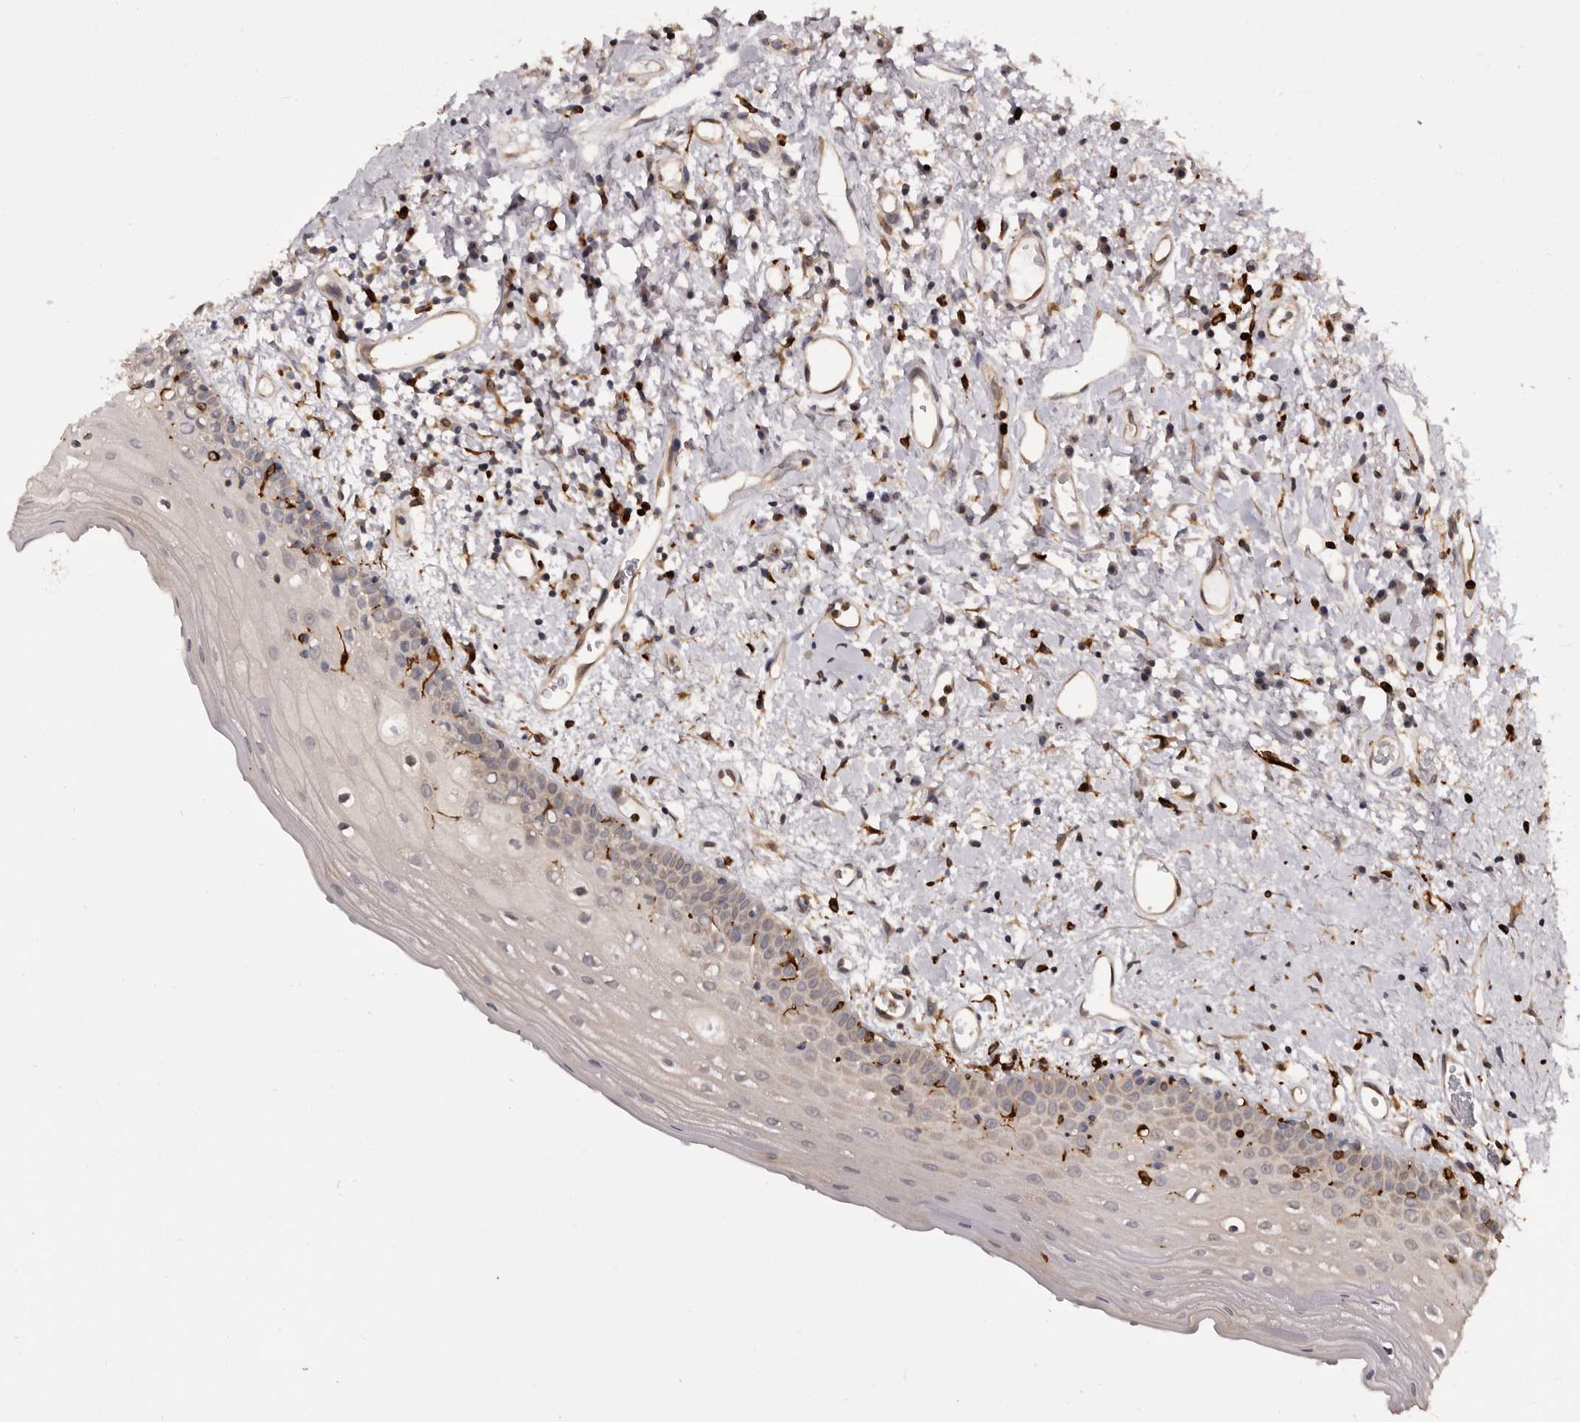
{"staining": {"intensity": "negative", "quantity": "none", "location": "none"}, "tissue": "oral mucosa", "cell_type": "Squamous epithelial cells", "image_type": "normal", "snomed": [{"axis": "morphology", "description": "Normal tissue, NOS"}, {"axis": "topography", "description": "Oral tissue"}], "caption": "Immunohistochemistry histopathology image of unremarkable oral mucosa: oral mucosa stained with DAB exhibits no significant protein expression in squamous epithelial cells.", "gene": "TNNI1", "patient": {"sex": "female", "age": 76}}